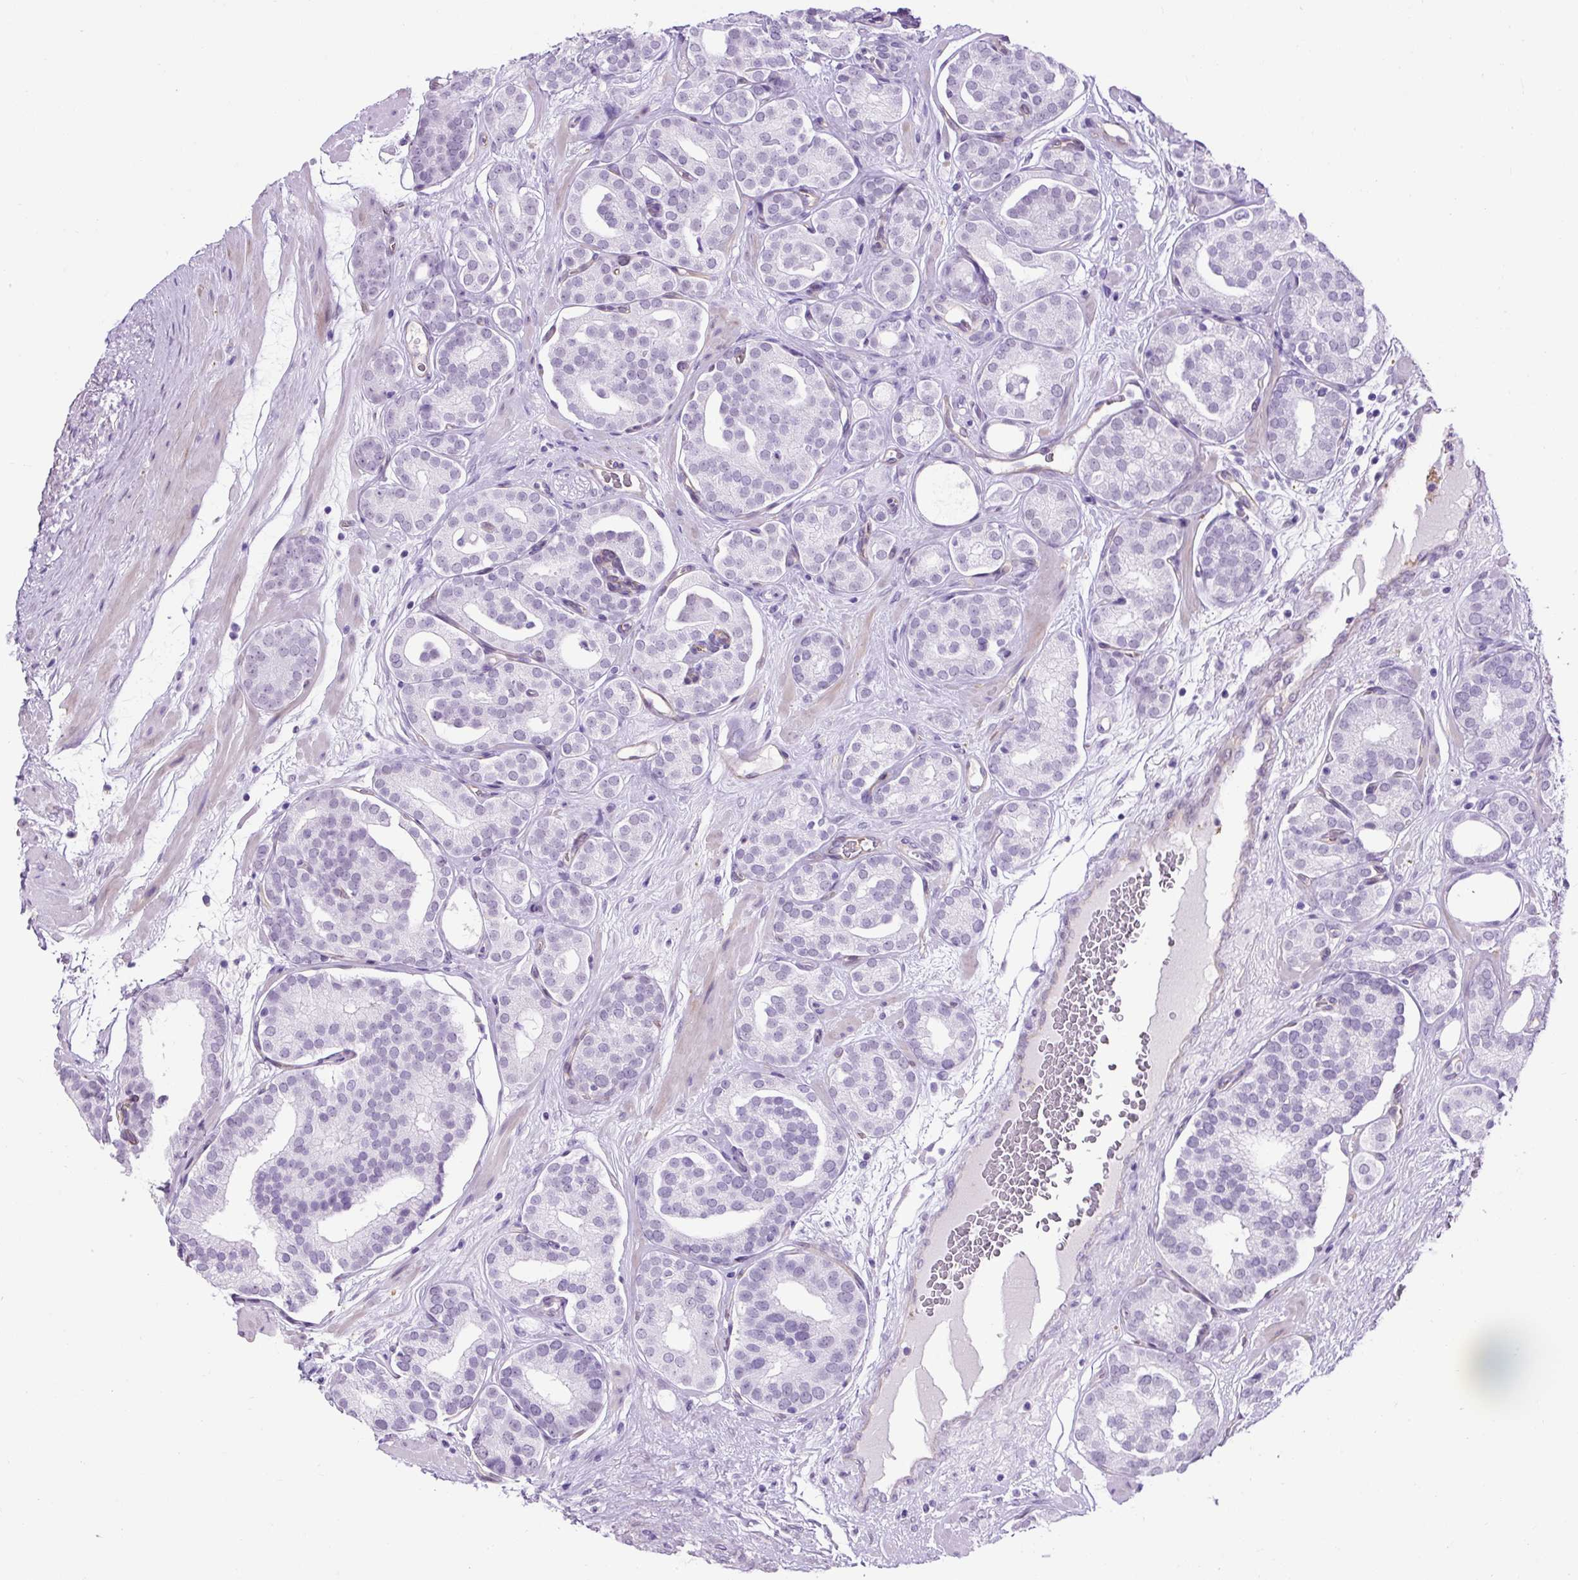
{"staining": {"intensity": "negative", "quantity": "none", "location": "none"}, "tissue": "prostate cancer", "cell_type": "Tumor cells", "image_type": "cancer", "snomed": [{"axis": "morphology", "description": "Adenocarcinoma, High grade"}, {"axis": "topography", "description": "Prostate"}], "caption": "DAB immunohistochemical staining of human prostate cancer displays no significant staining in tumor cells.", "gene": "KRT12", "patient": {"sex": "male", "age": 66}}